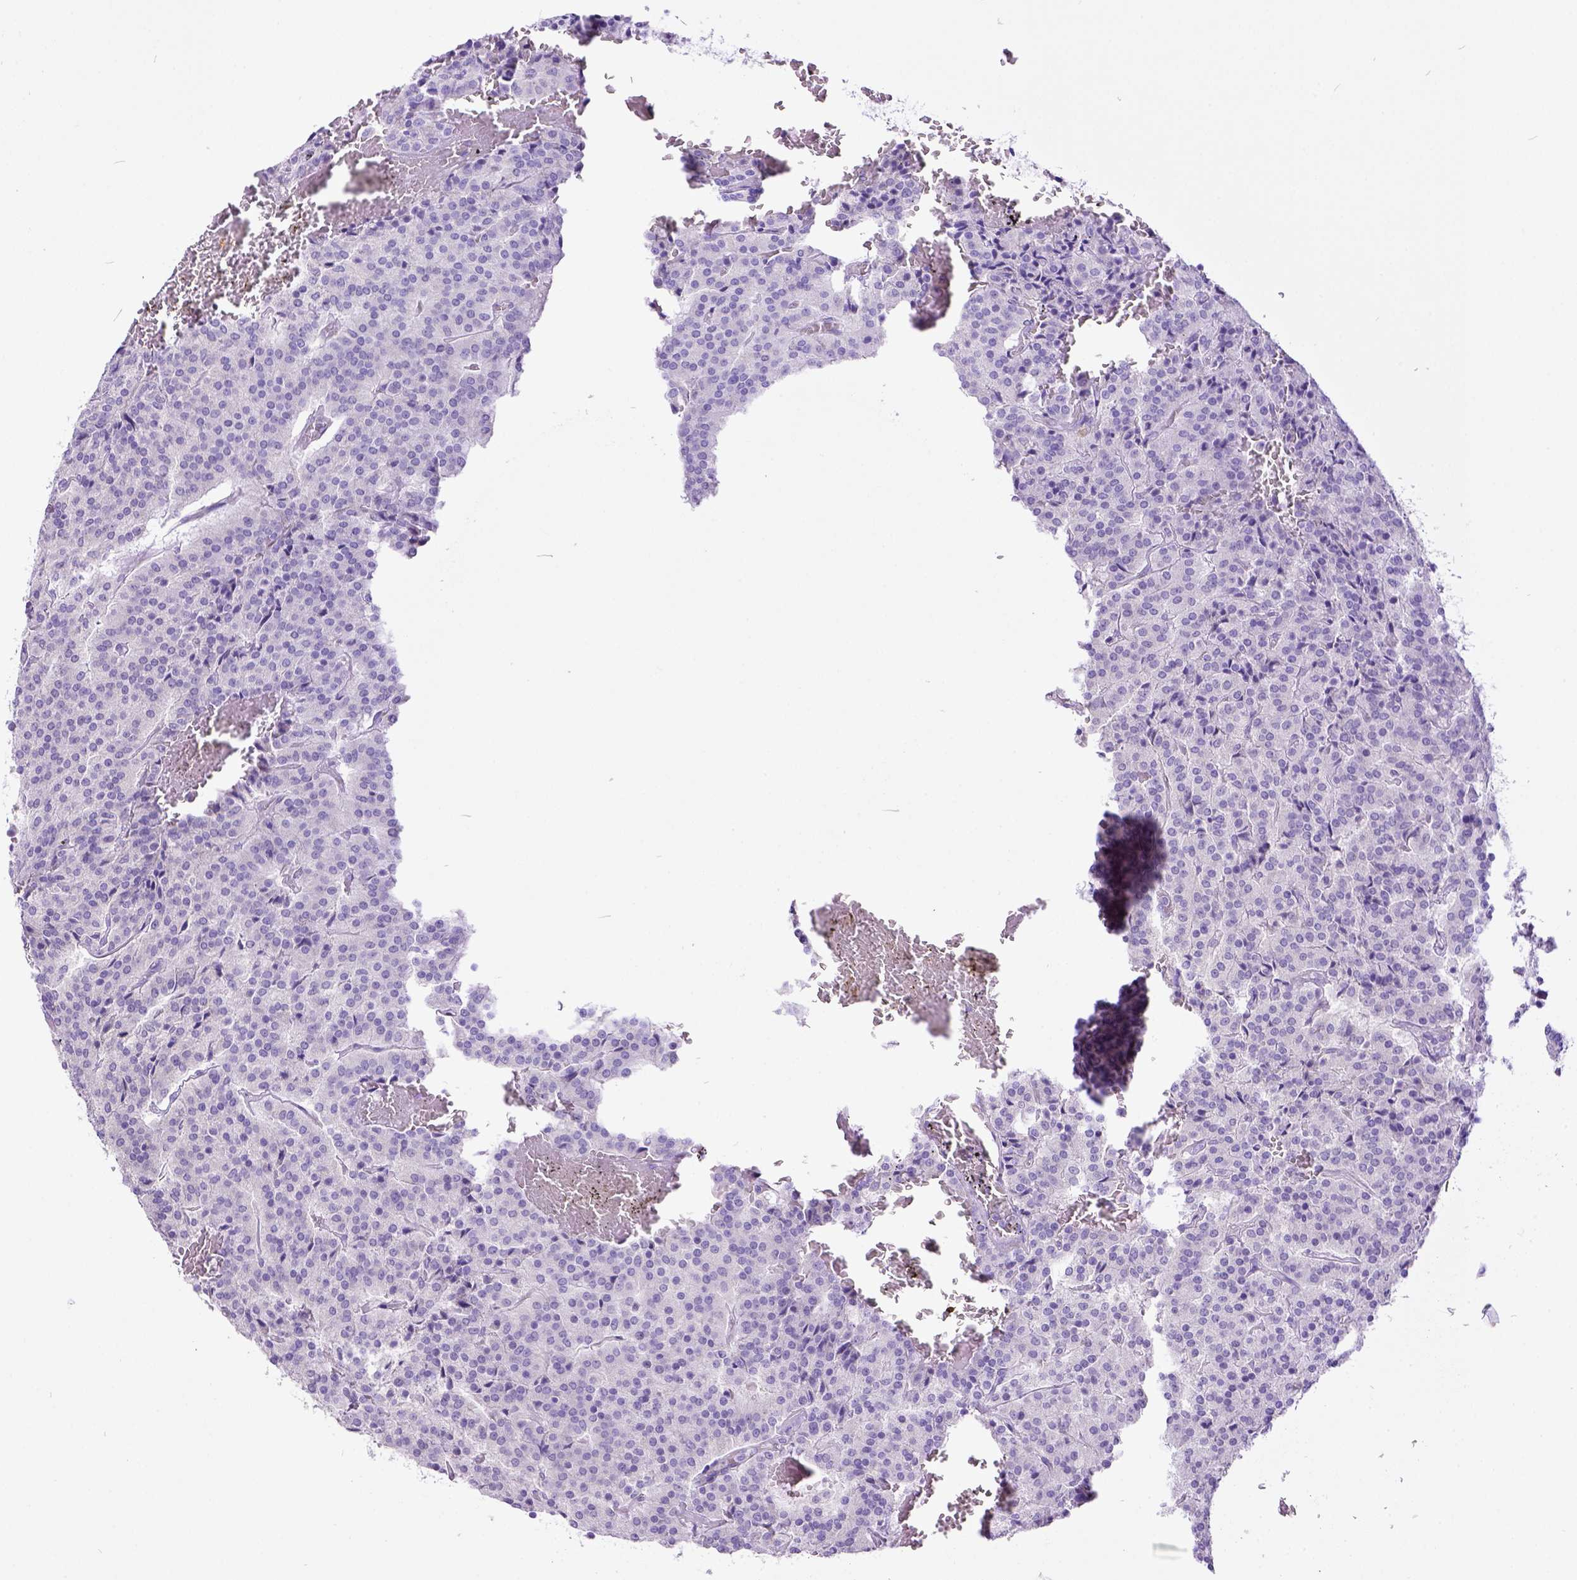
{"staining": {"intensity": "negative", "quantity": "none", "location": "none"}, "tissue": "carcinoid", "cell_type": "Tumor cells", "image_type": "cancer", "snomed": [{"axis": "morphology", "description": "Carcinoid, malignant, NOS"}, {"axis": "topography", "description": "Lung"}], "caption": "Photomicrograph shows no significant protein staining in tumor cells of carcinoid (malignant).", "gene": "KIT", "patient": {"sex": "male", "age": 70}}